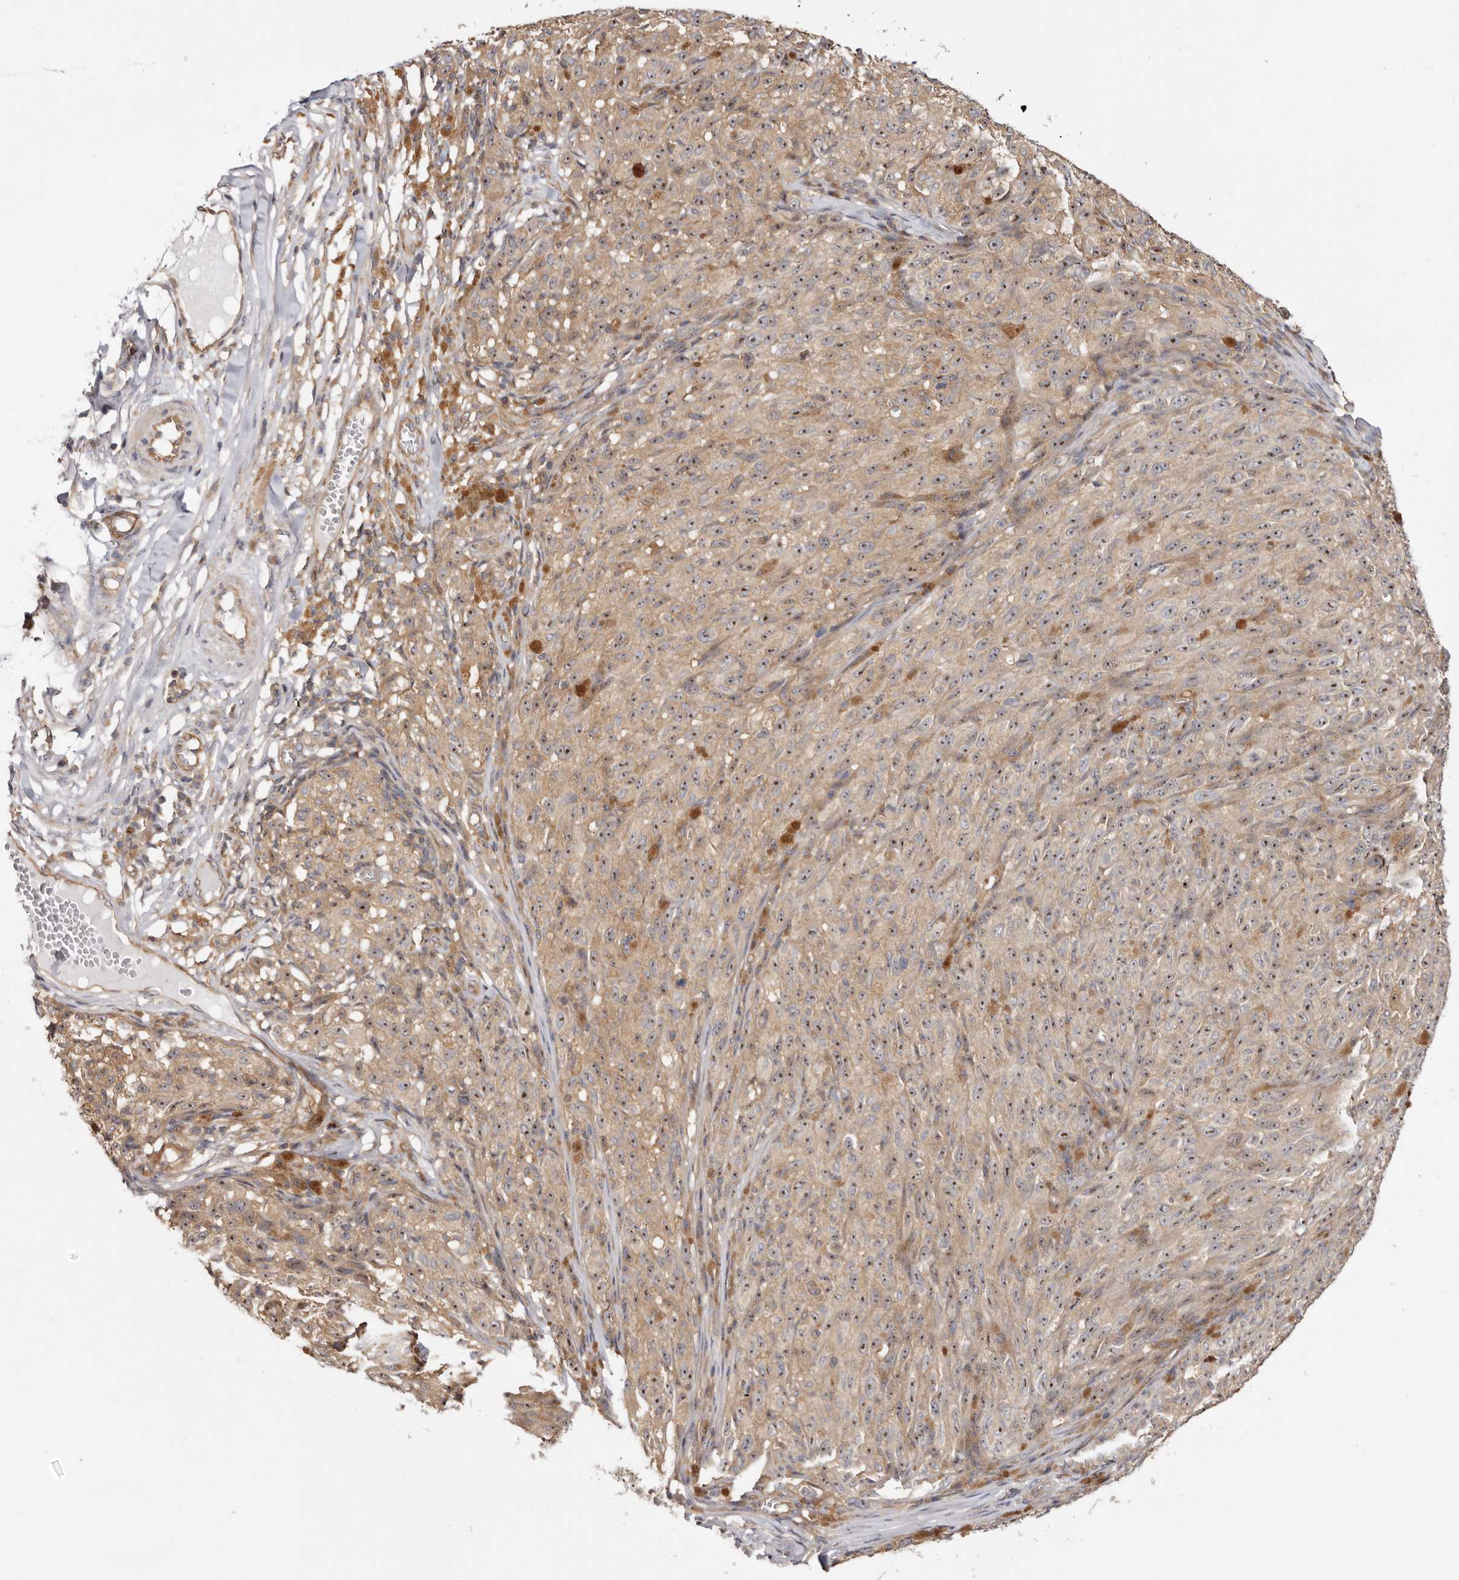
{"staining": {"intensity": "moderate", "quantity": ">75%", "location": "cytoplasmic/membranous,nuclear"}, "tissue": "melanoma", "cell_type": "Tumor cells", "image_type": "cancer", "snomed": [{"axis": "morphology", "description": "Malignant melanoma, NOS"}, {"axis": "topography", "description": "Skin"}], "caption": "An image of melanoma stained for a protein exhibits moderate cytoplasmic/membranous and nuclear brown staining in tumor cells. Immunohistochemistry stains the protein in brown and the nuclei are stained blue.", "gene": "PANK4", "patient": {"sex": "female", "age": 82}}